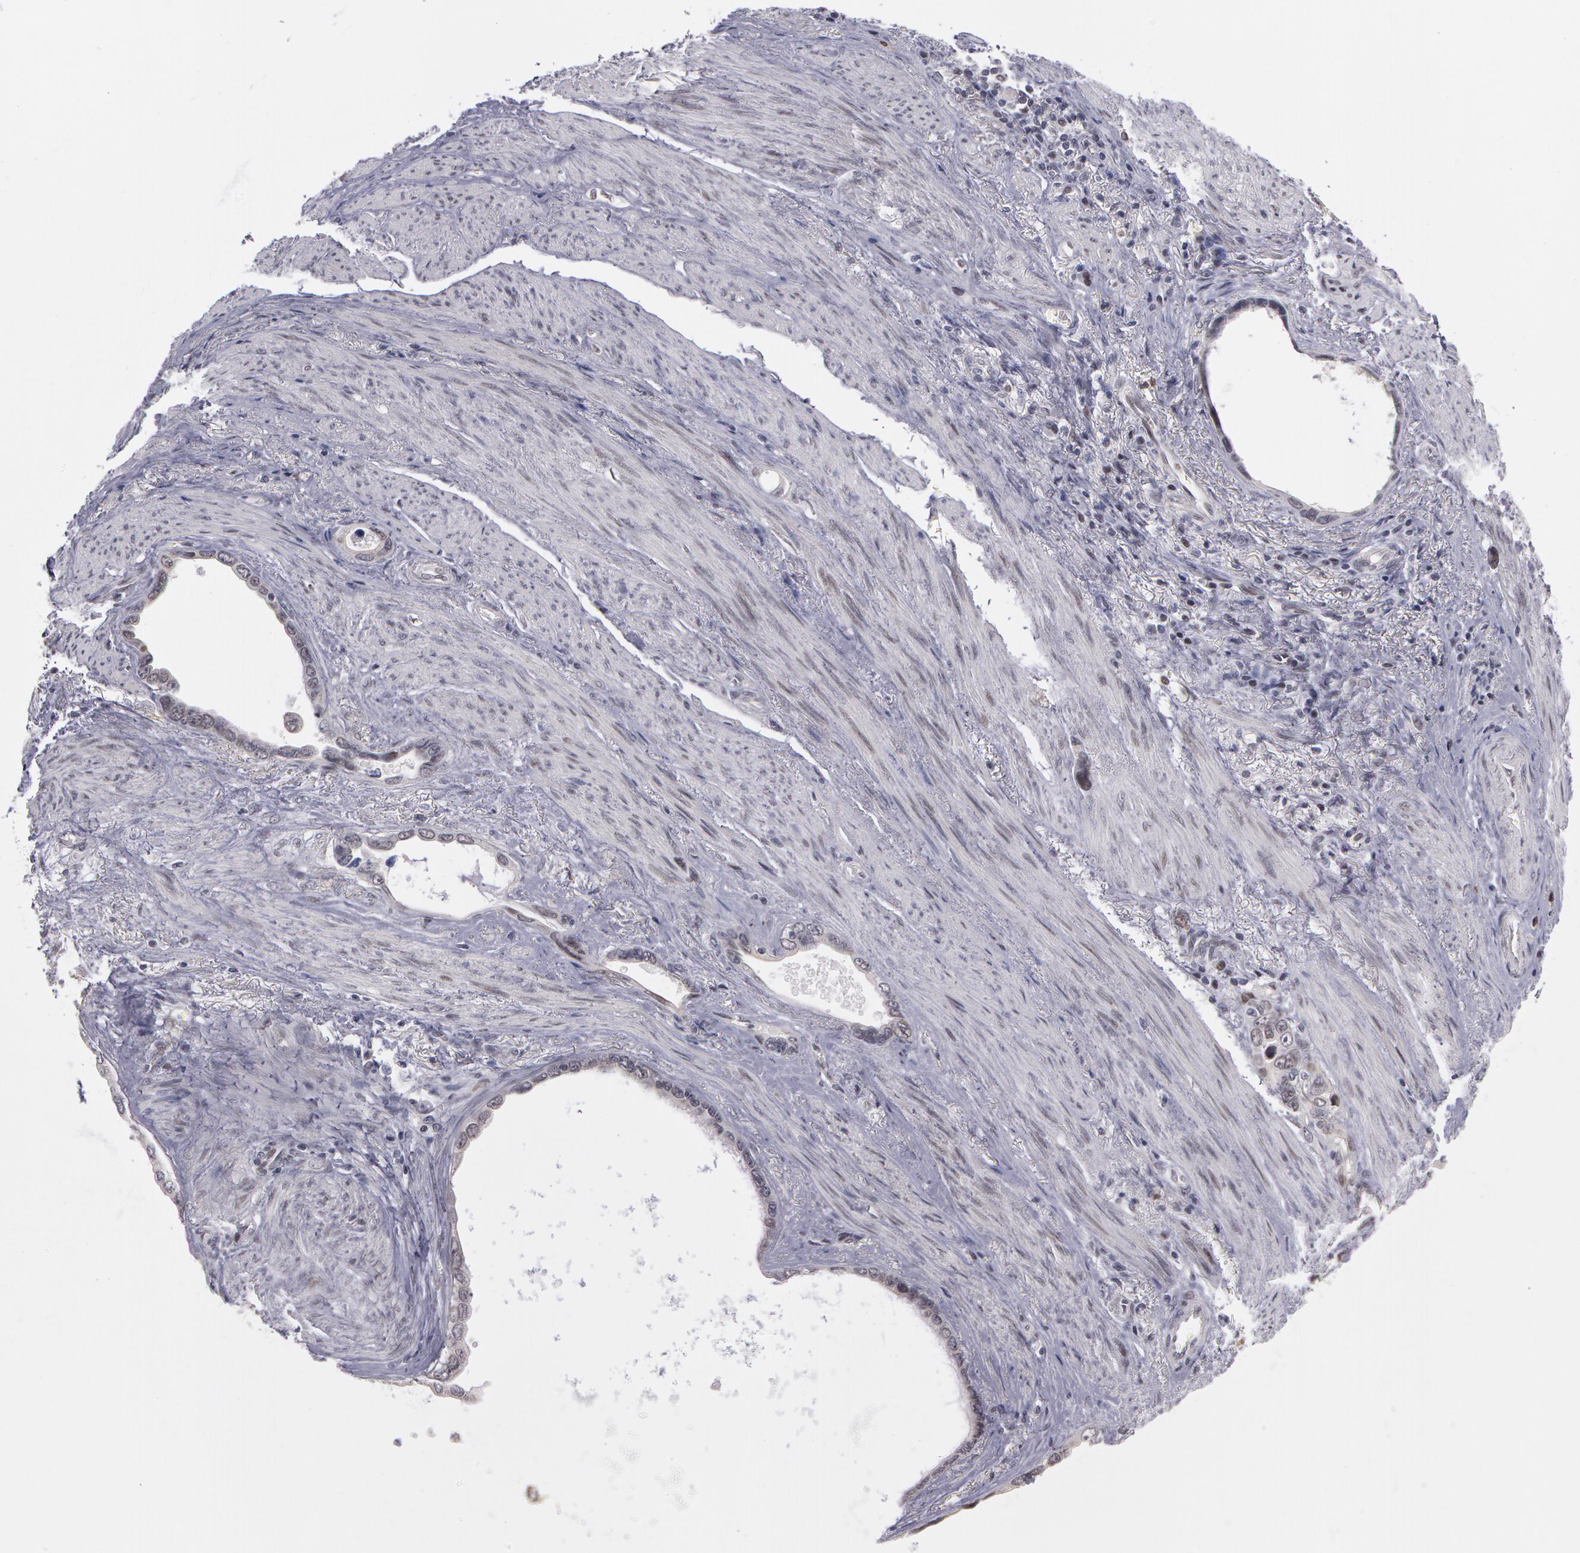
{"staining": {"intensity": "weak", "quantity": "<25%", "location": "nuclear"}, "tissue": "stomach cancer", "cell_type": "Tumor cells", "image_type": "cancer", "snomed": [{"axis": "morphology", "description": "Adenocarcinoma, NOS"}, {"axis": "topography", "description": "Stomach"}], "caption": "The immunohistochemistry (IHC) photomicrograph has no significant positivity in tumor cells of stomach cancer tissue. (DAB (3,3'-diaminobenzidine) IHC, high magnification).", "gene": "PRICKLE1", "patient": {"sex": "male", "age": 78}}